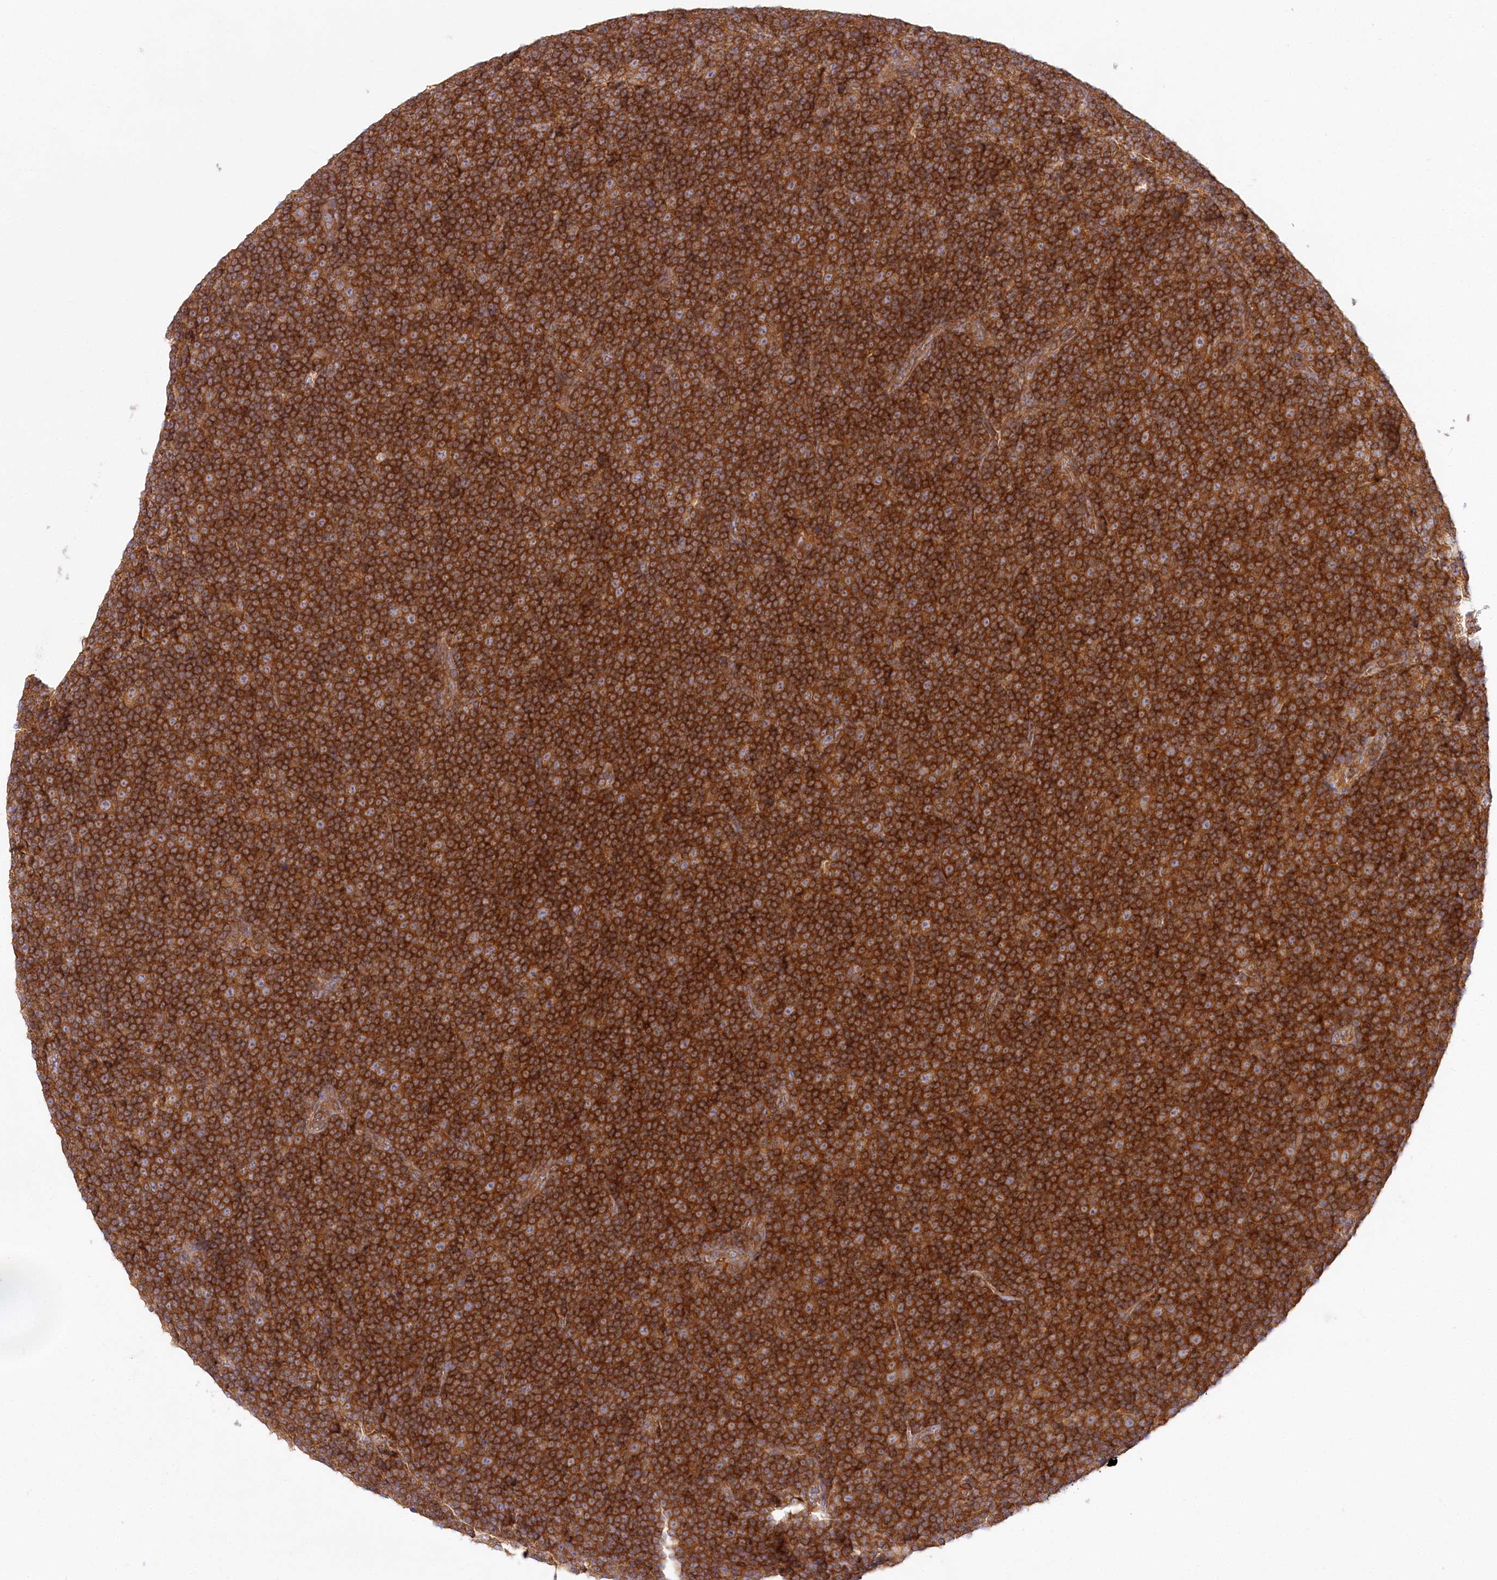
{"staining": {"intensity": "strong", "quantity": ">75%", "location": "cytoplasmic/membranous"}, "tissue": "lymphoma", "cell_type": "Tumor cells", "image_type": "cancer", "snomed": [{"axis": "morphology", "description": "Malignant lymphoma, non-Hodgkin's type, Low grade"}, {"axis": "topography", "description": "Lymph node"}], "caption": "Immunohistochemistry (IHC) staining of low-grade malignant lymphoma, non-Hodgkin's type, which exhibits high levels of strong cytoplasmic/membranous positivity in about >75% of tumor cells indicating strong cytoplasmic/membranous protein expression. The staining was performed using DAB (3,3'-diaminobenzidine) (brown) for protein detection and nuclei were counterstained in hematoxylin (blue).", "gene": "ABRAXAS2", "patient": {"sex": "female", "age": 67}}